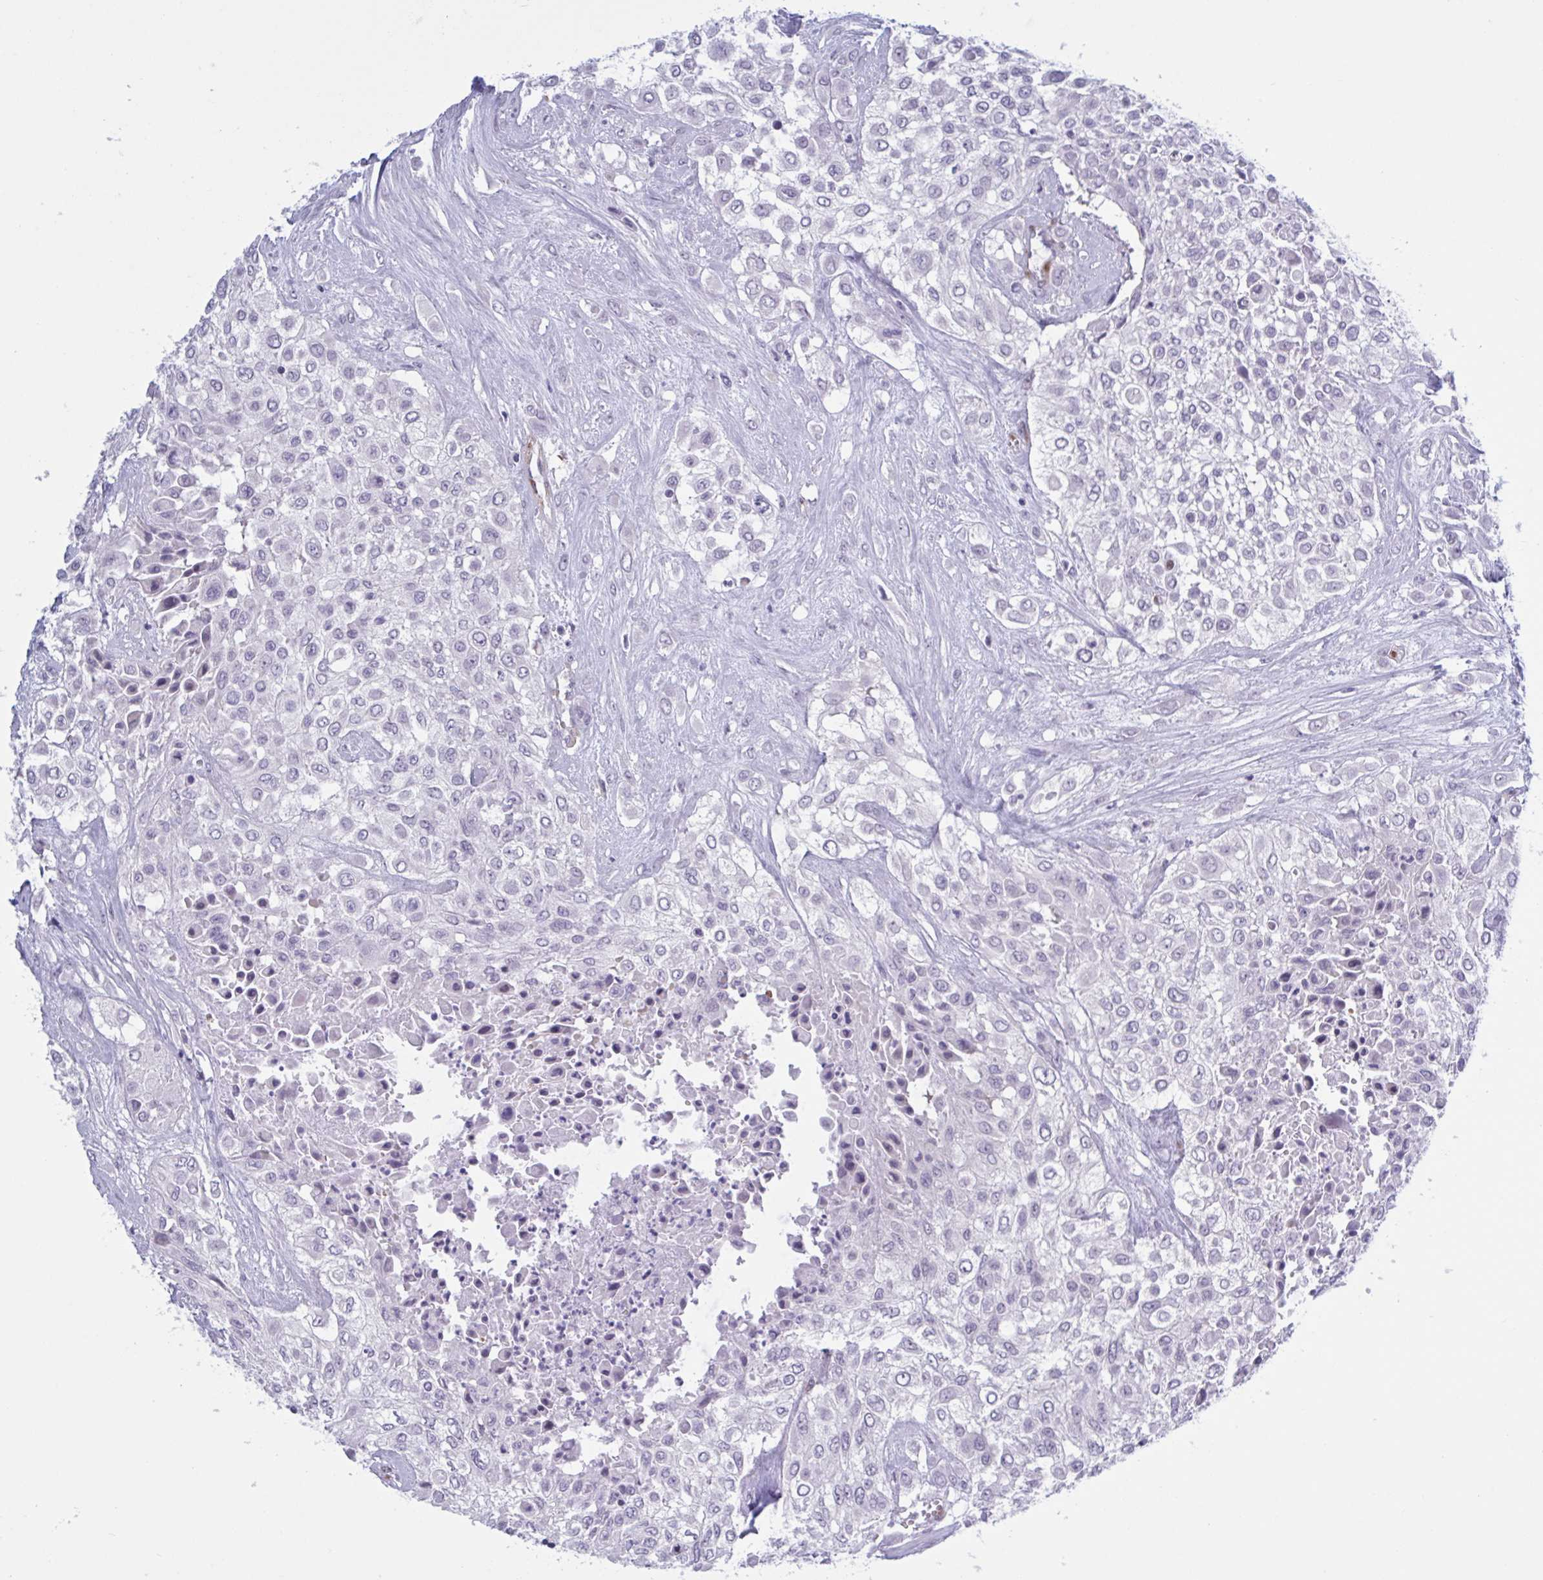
{"staining": {"intensity": "negative", "quantity": "none", "location": "none"}, "tissue": "urothelial cancer", "cell_type": "Tumor cells", "image_type": "cancer", "snomed": [{"axis": "morphology", "description": "Urothelial carcinoma, High grade"}, {"axis": "topography", "description": "Urinary bladder"}], "caption": "A high-resolution micrograph shows immunohistochemistry staining of urothelial carcinoma (high-grade), which reveals no significant positivity in tumor cells. The staining was performed using DAB to visualize the protein expression in brown, while the nuclei were stained in blue with hematoxylin (Magnification: 20x).", "gene": "HSD11B2", "patient": {"sex": "male", "age": 57}}